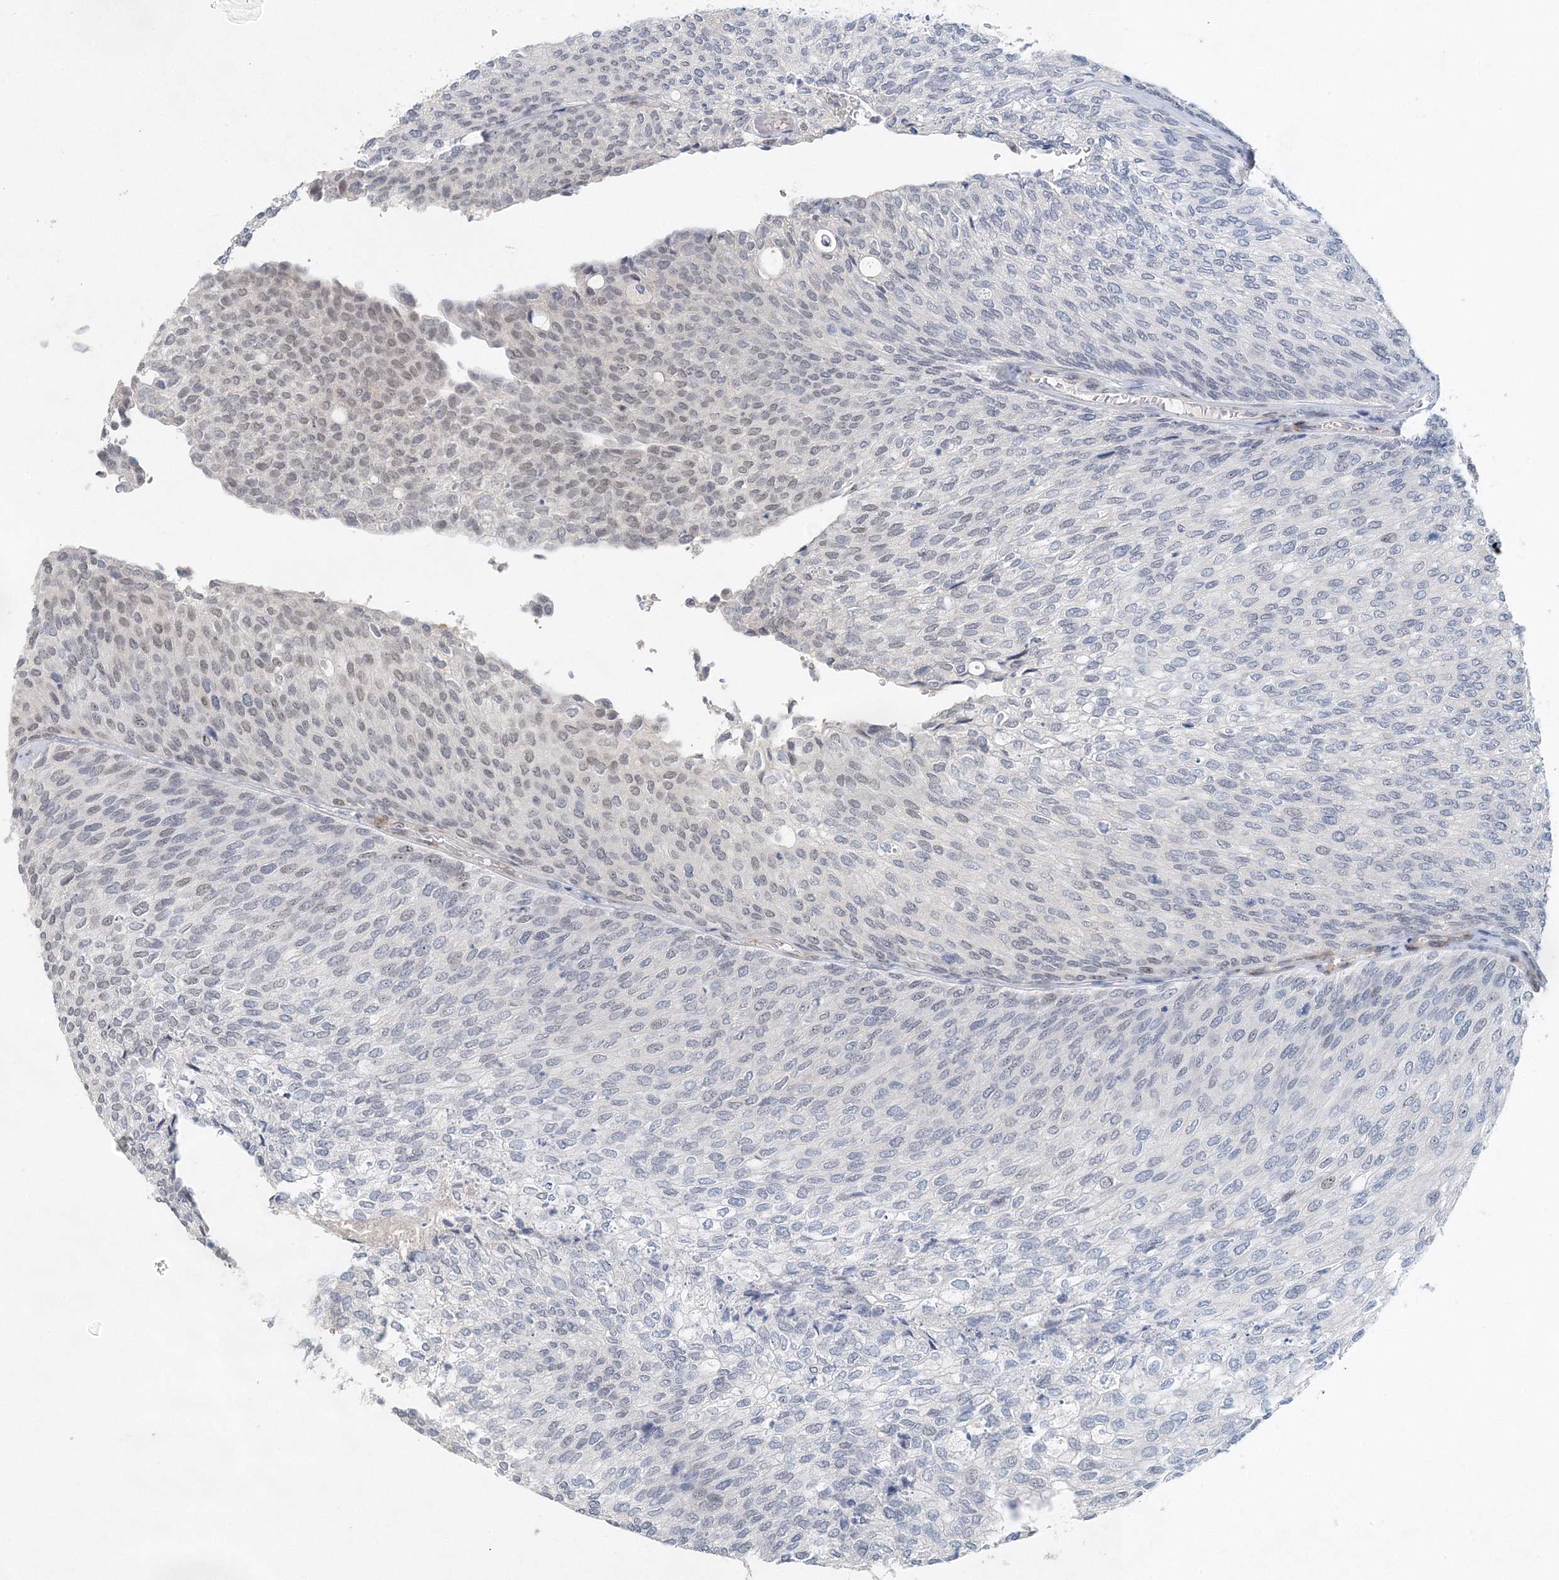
{"staining": {"intensity": "weak", "quantity": "<25%", "location": "nuclear"}, "tissue": "urothelial cancer", "cell_type": "Tumor cells", "image_type": "cancer", "snomed": [{"axis": "morphology", "description": "Urothelial carcinoma, Low grade"}, {"axis": "topography", "description": "Urinary bladder"}], "caption": "This is an IHC histopathology image of urothelial cancer. There is no positivity in tumor cells.", "gene": "UIMC1", "patient": {"sex": "female", "age": 79}}